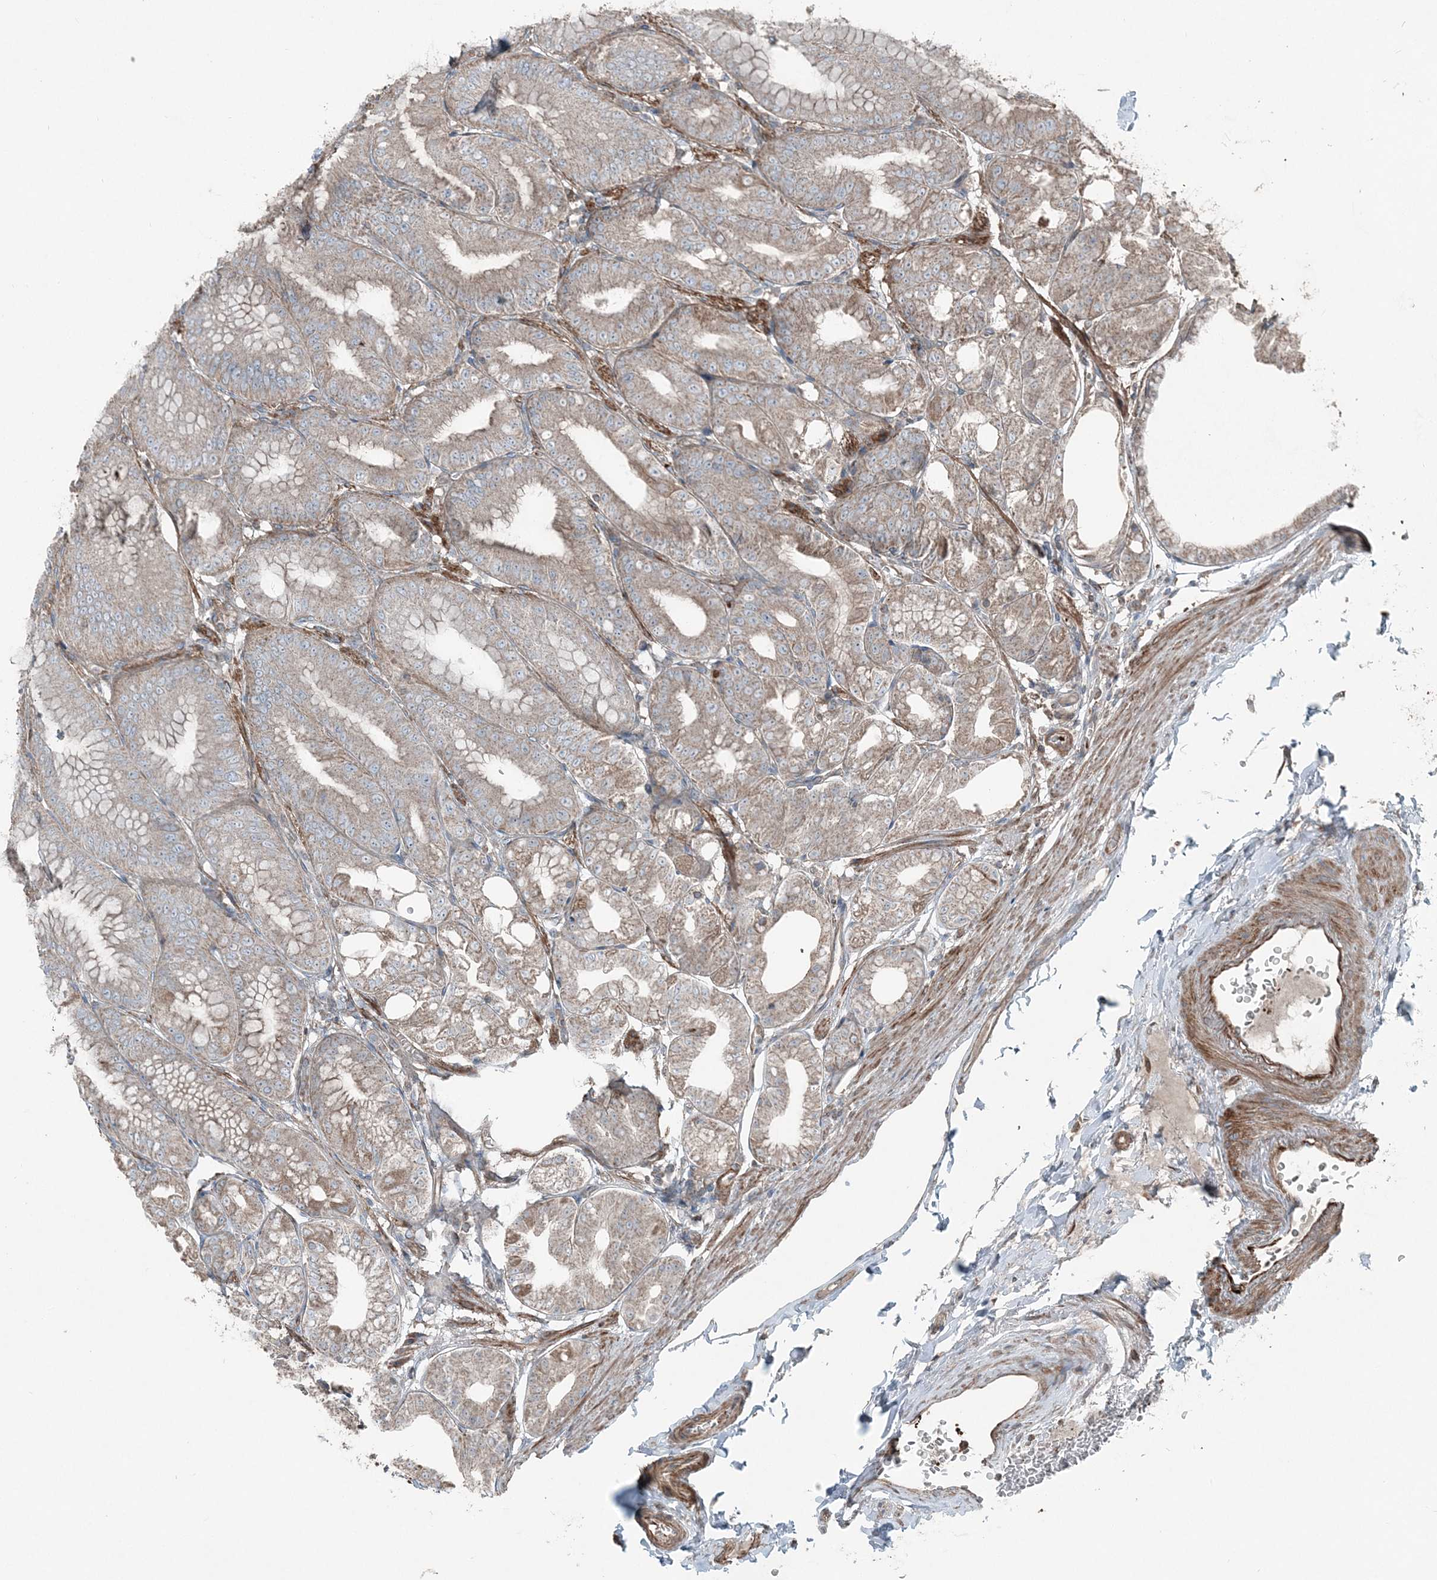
{"staining": {"intensity": "moderate", "quantity": "25%-75%", "location": "cytoplasmic/membranous"}, "tissue": "stomach", "cell_type": "Glandular cells", "image_type": "normal", "snomed": [{"axis": "morphology", "description": "Normal tissue, NOS"}, {"axis": "topography", "description": "Stomach, lower"}], "caption": "Immunohistochemical staining of normal stomach reveals moderate cytoplasmic/membranous protein positivity in approximately 25%-75% of glandular cells.", "gene": "KY", "patient": {"sex": "male", "age": 71}}